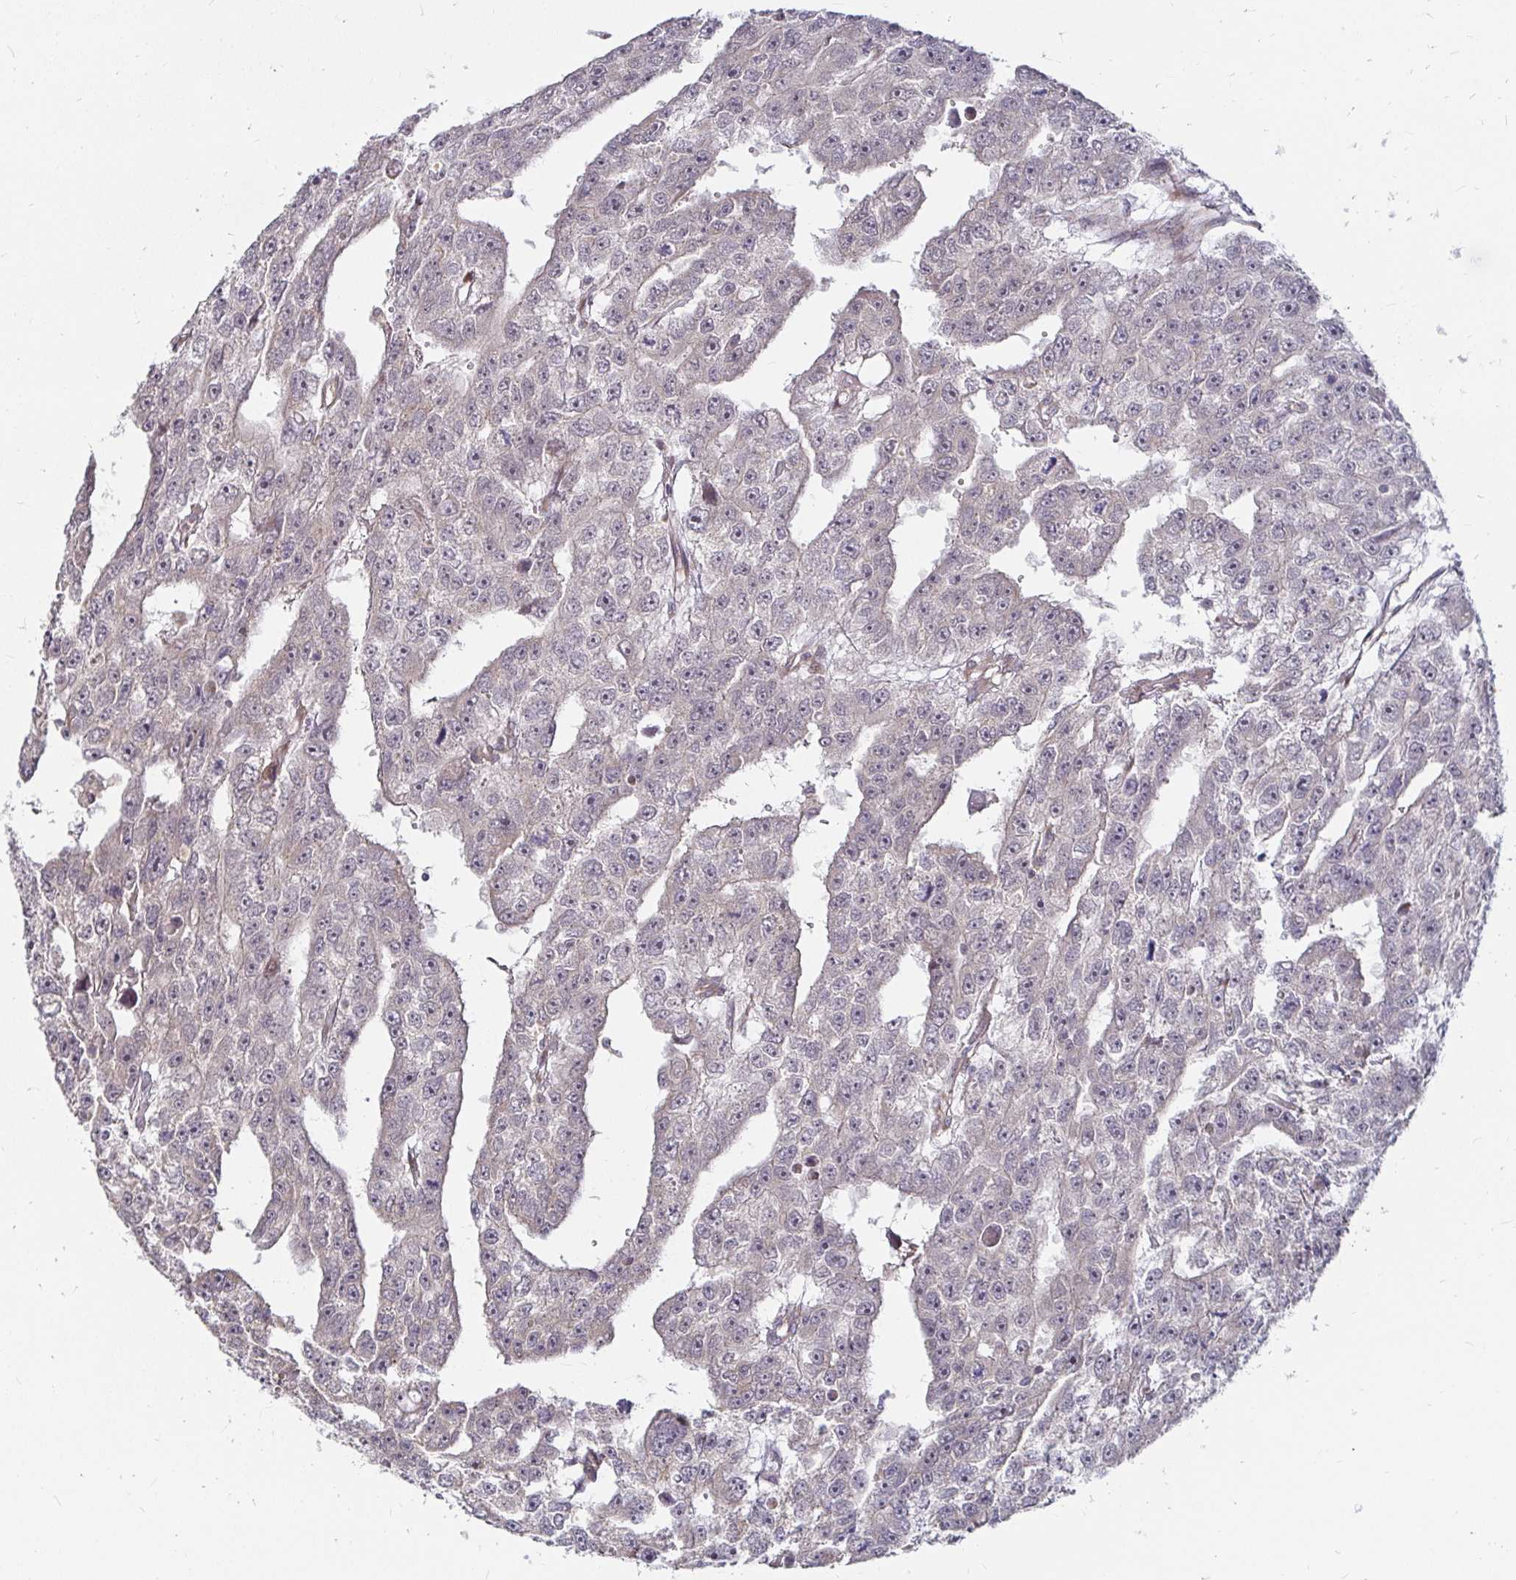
{"staining": {"intensity": "negative", "quantity": "none", "location": "none"}, "tissue": "testis cancer", "cell_type": "Tumor cells", "image_type": "cancer", "snomed": [{"axis": "morphology", "description": "Carcinoma, Embryonal, NOS"}, {"axis": "topography", "description": "Testis"}], "caption": "A high-resolution photomicrograph shows IHC staining of embryonal carcinoma (testis), which demonstrates no significant staining in tumor cells. (DAB (3,3'-diaminobenzidine) immunohistochemistry (IHC) with hematoxylin counter stain).", "gene": "CAST", "patient": {"sex": "male", "age": 20}}